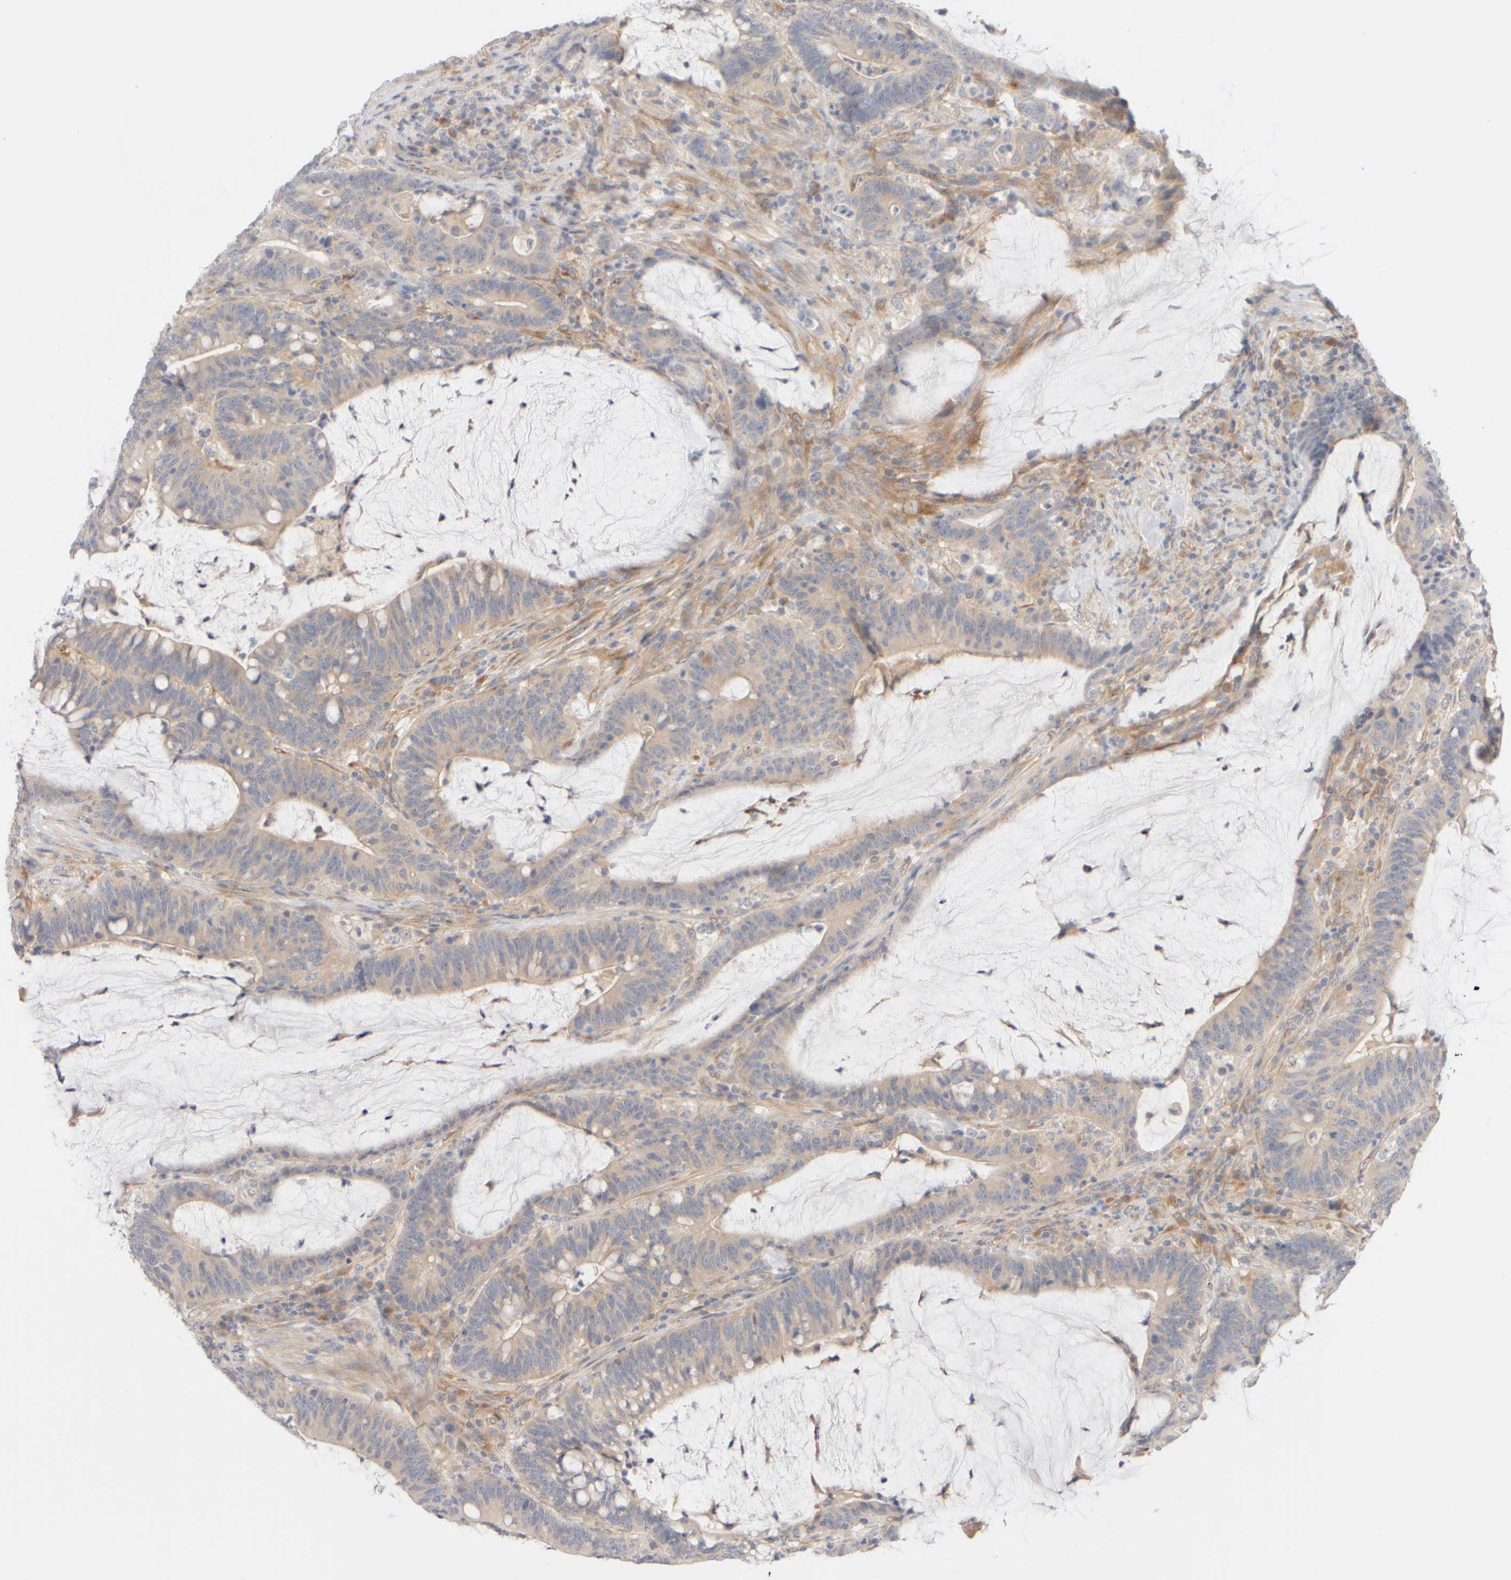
{"staining": {"intensity": "weak", "quantity": "25%-75%", "location": "cytoplasmic/membranous"}, "tissue": "colorectal cancer", "cell_type": "Tumor cells", "image_type": "cancer", "snomed": [{"axis": "morphology", "description": "Adenocarcinoma, NOS"}, {"axis": "topography", "description": "Colon"}], "caption": "Protein analysis of colorectal adenocarcinoma tissue reveals weak cytoplasmic/membranous staining in approximately 25%-75% of tumor cells.", "gene": "GOPC", "patient": {"sex": "female", "age": 66}}